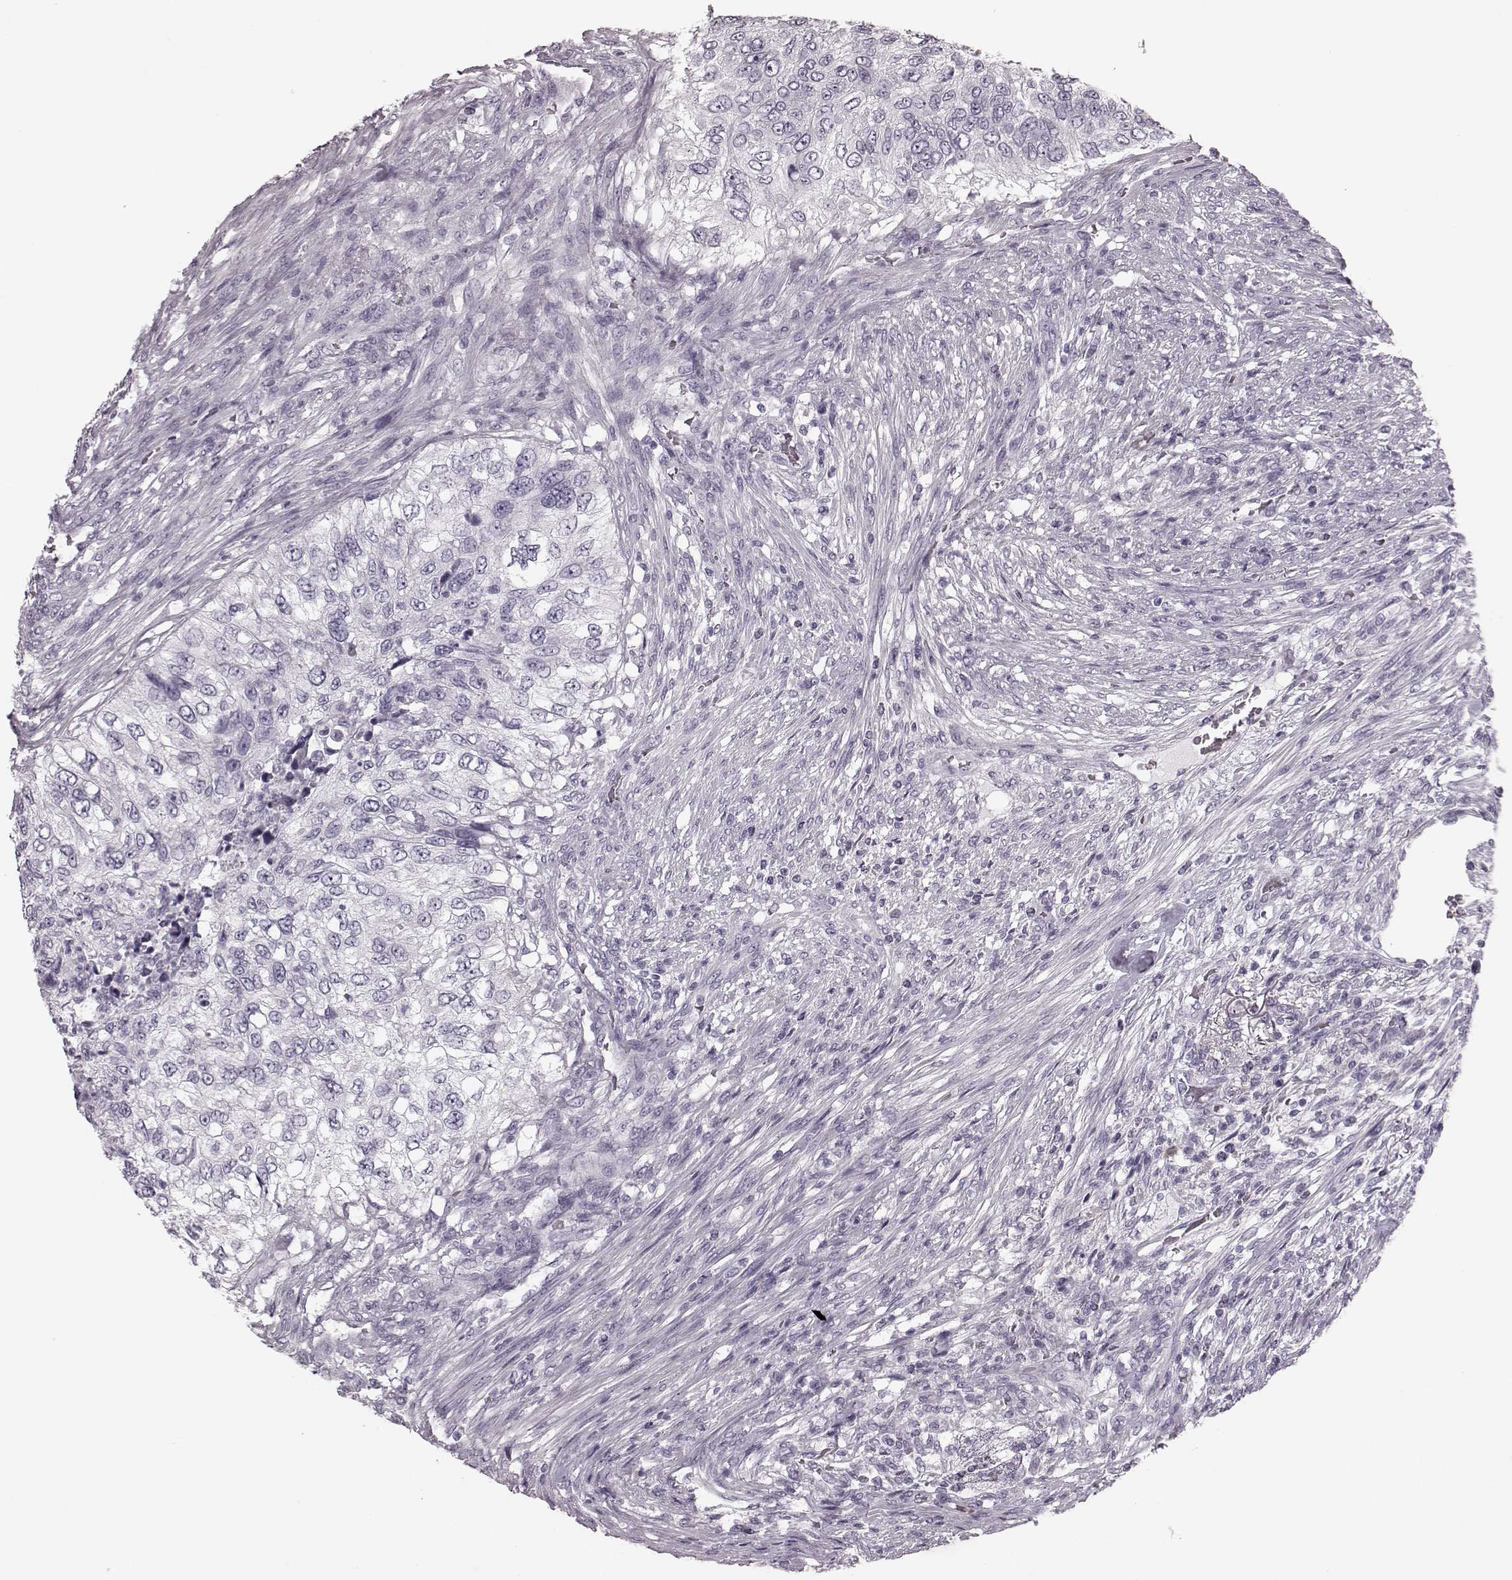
{"staining": {"intensity": "negative", "quantity": "none", "location": "none"}, "tissue": "urothelial cancer", "cell_type": "Tumor cells", "image_type": "cancer", "snomed": [{"axis": "morphology", "description": "Urothelial carcinoma, High grade"}, {"axis": "topography", "description": "Urinary bladder"}], "caption": "Tumor cells are negative for brown protein staining in urothelial cancer.", "gene": "TRPM1", "patient": {"sex": "female", "age": 60}}